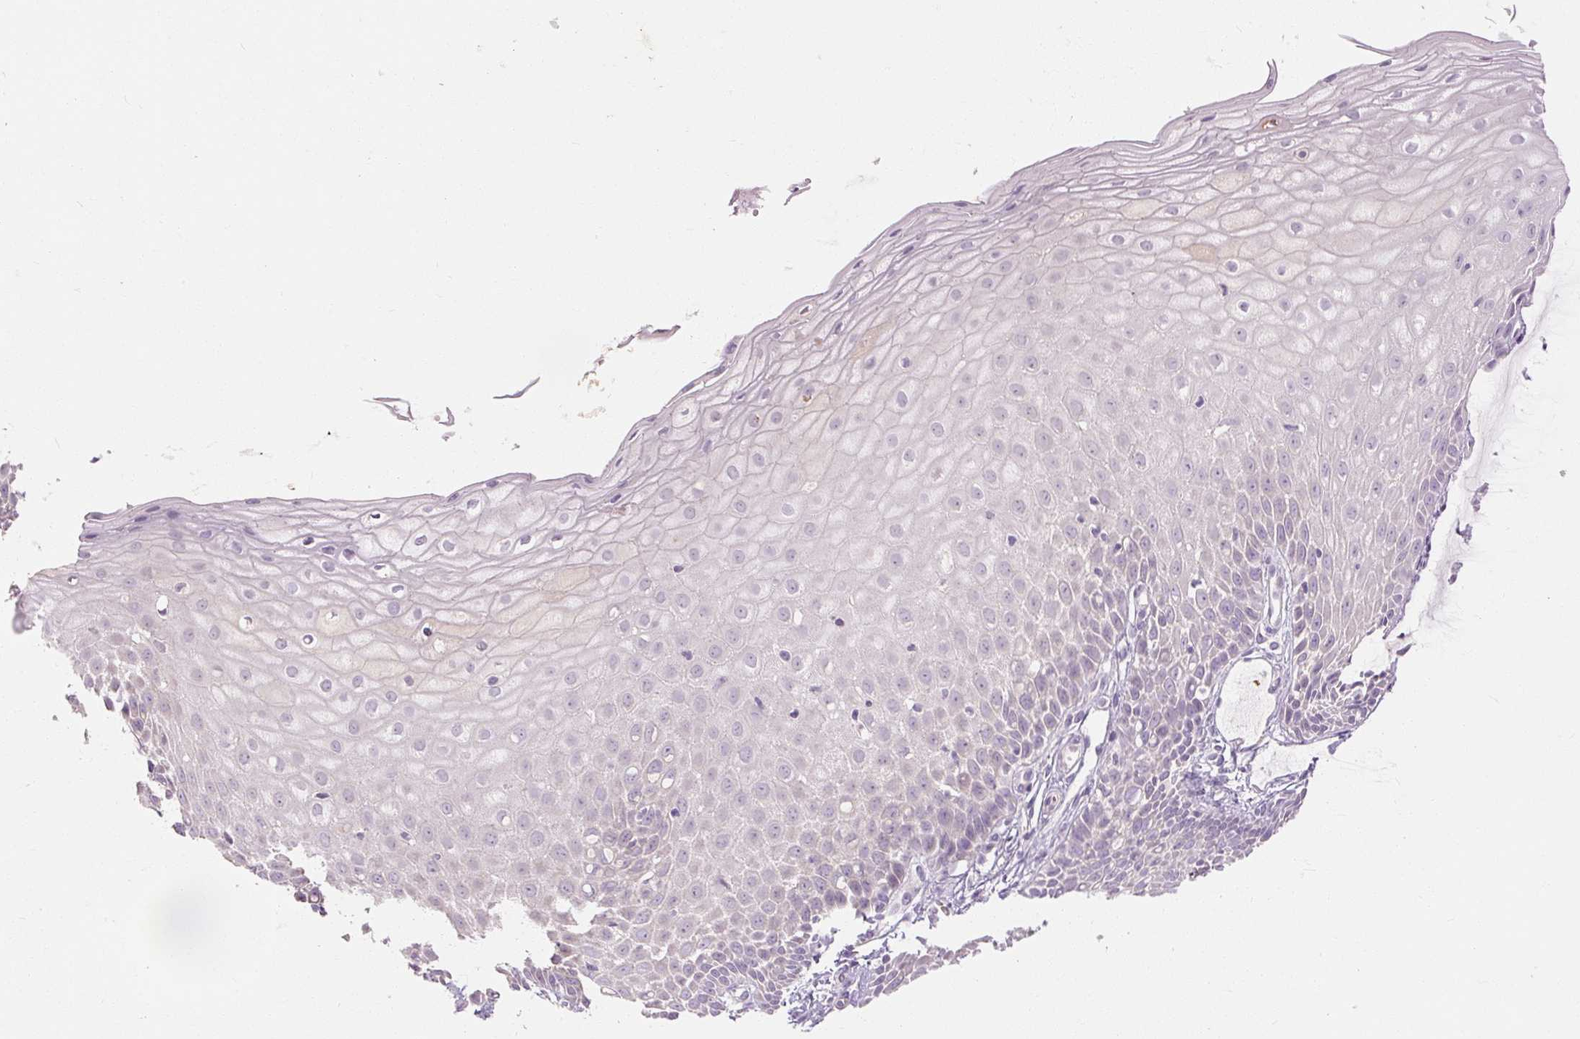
{"staining": {"intensity": "negative", "quantity": "none", "location": "none"}, "tissue": "cervix", "cell_type": "Glandular cells", "image_type": "normal", "snomed": [{"axis": "morphology", "description": "Normal tissue, NOS"}, {"axis": "topography", "description": "Cervix"}], "caption": "IHC histopathology image of benign cervix: cervix stained with DAB exhibits no significant protein staining in glandular cells.", "gene": "CAPN3", "patient": {"sex": "female", "age": 36}}